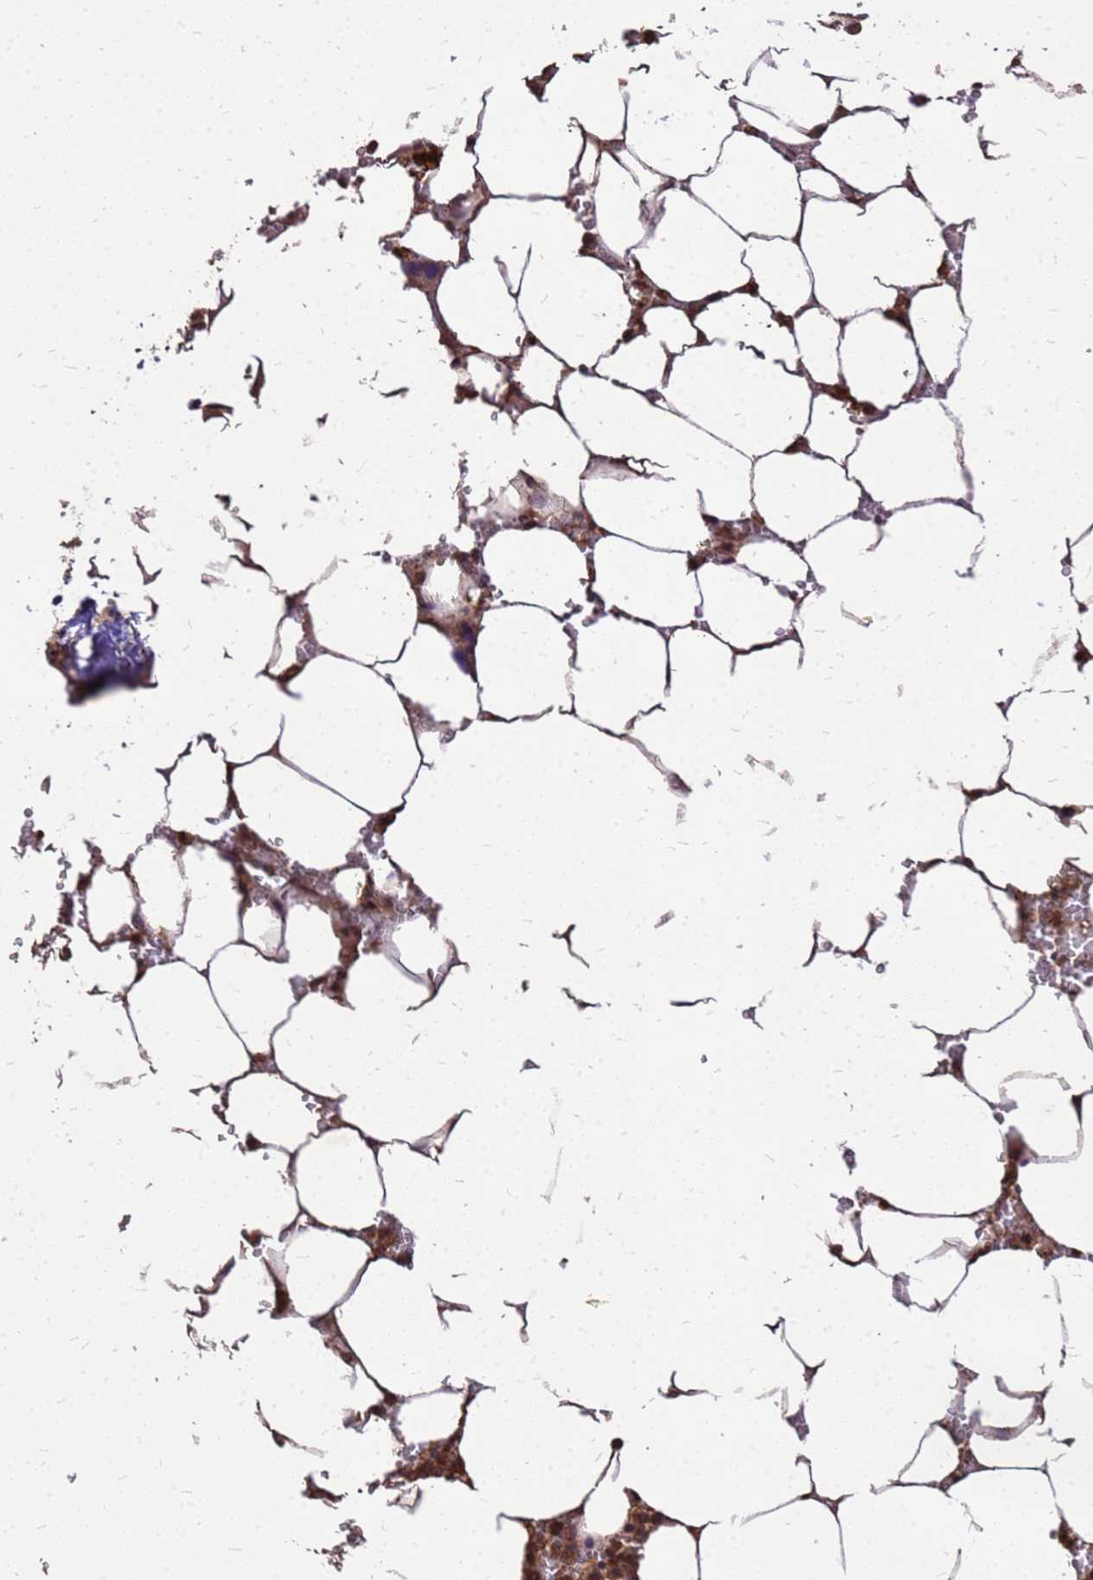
{"staining": {"intensity": "strong", "quantity": ">75%", "location": "cytoplasmic/membranous"}, "tissue": "bone marrow", "cell_type": "Hematopoietic cells", "image_type": "normal", "snomed": [{"axis": "morphology", "description": "Normal tissue, NOS"}, {"axis": "topography", "description": "Bone marrow"}], "caption": "Hematopoietic cells demonstrate high levels of strong cytoplasmic/membranous positivity in about >75% of cells in unremarkable bone marrow.", "gene": "ZNF618", "patient": {"sex": "male", "age": 70}}